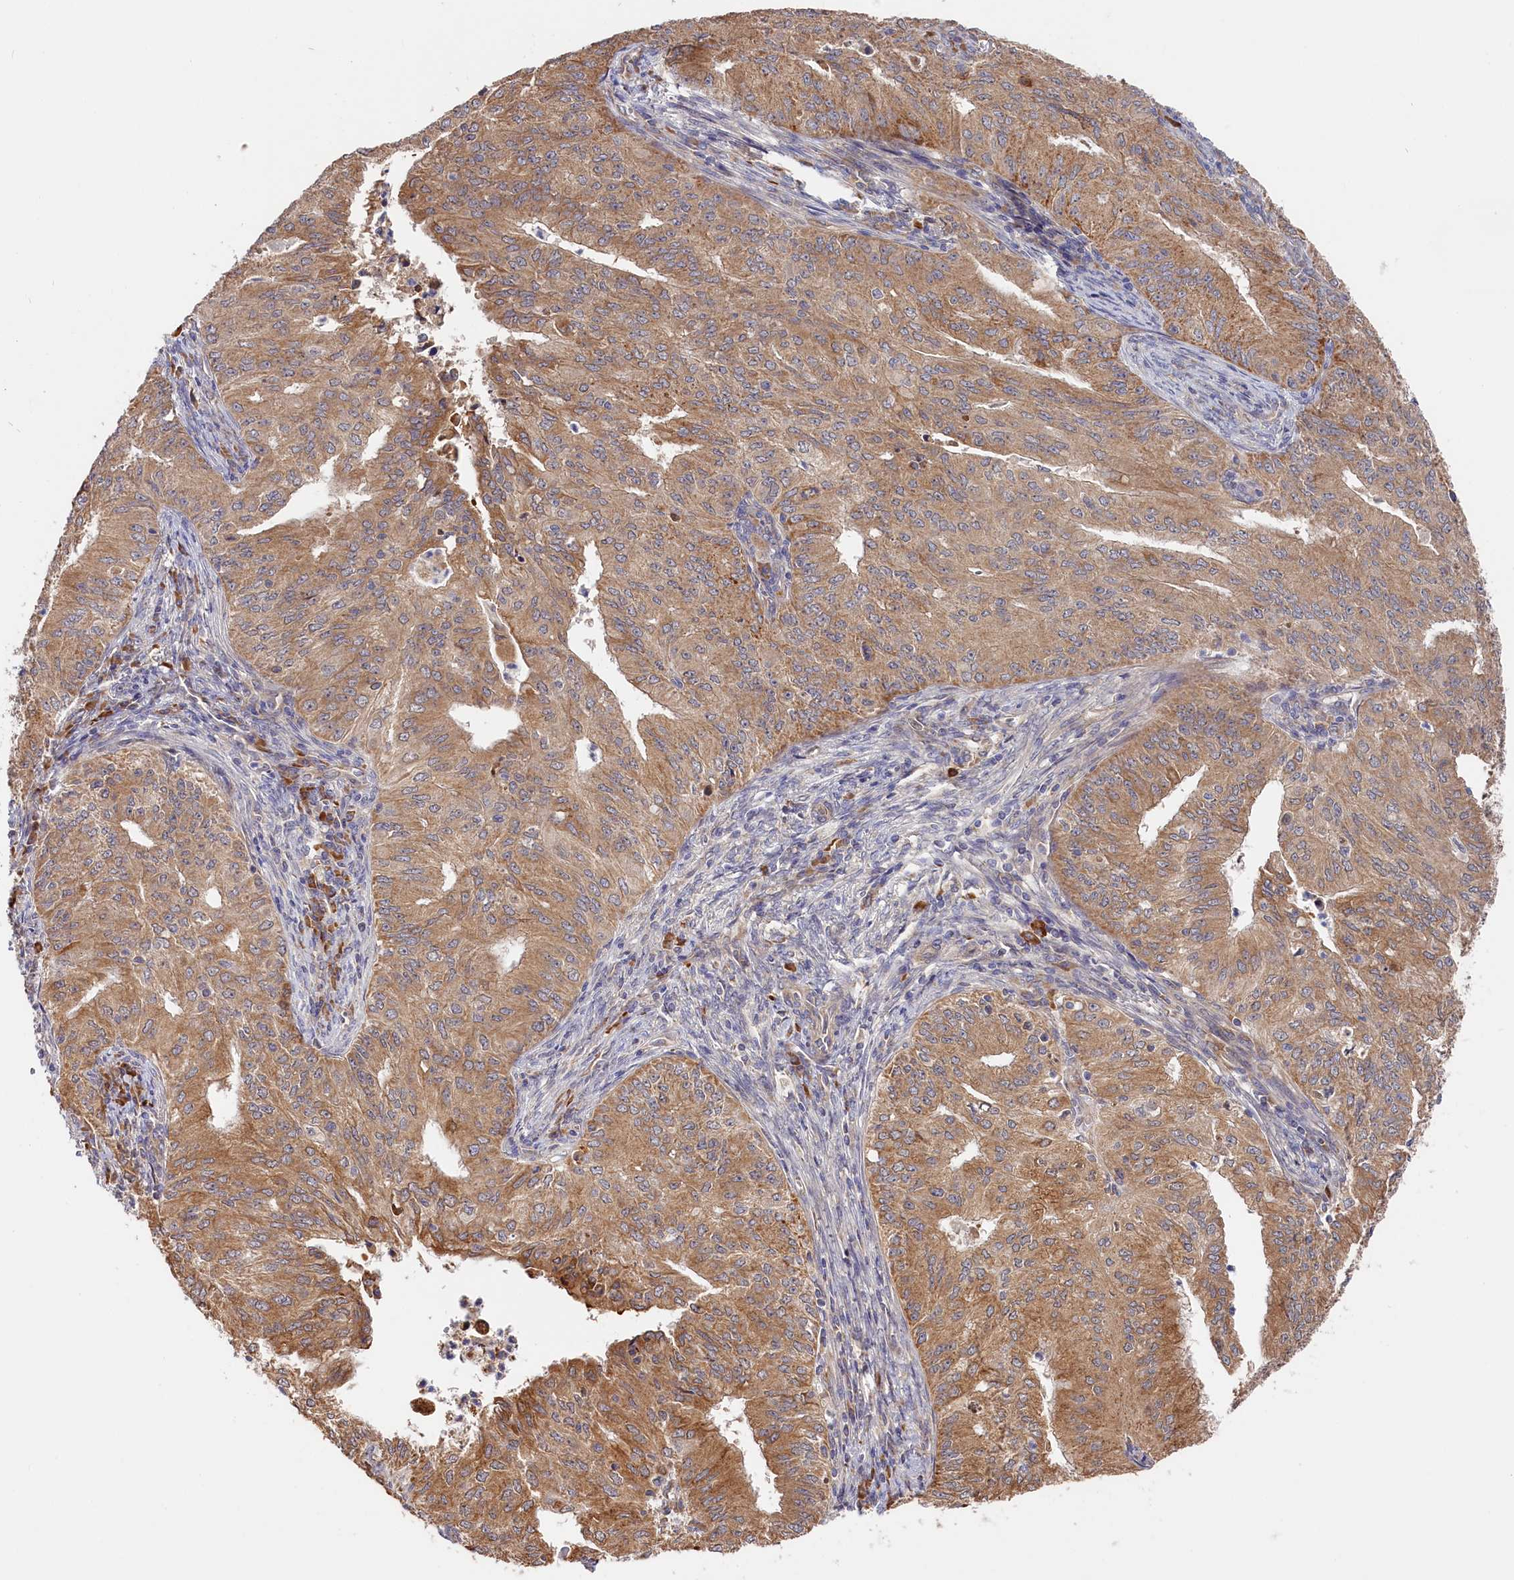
{"staining": {"intensity": "moderate", "quantity": ">75%", "location": "cytoplasmic/membranous"}, "tissue": "endometrial cancer", "cell_type": "Tumor cells", "image_type": "cancer", "snomed": [{"axis": "morphology", "description": "Adenocarcinoma, NOS"}, {"axis": "topography", "description": "Endometrium"}], "caption": "Immunohistochemistry (IHC) staining of endometrial cancer (adenocarcinoma), which displays medium levels of moderate cytoplasmic/membranous staining in about >75% of tumor cells indicating moderate cytoplasmic/membranous protein staining. The staining was performed using DAB (3,3'-diaminobenzidine) (brown) for protein detection and nuclei were counterstained in hematoxylin (blue).", "gene": "CEP44", "patient": {"sex": "female", "age": 50}}